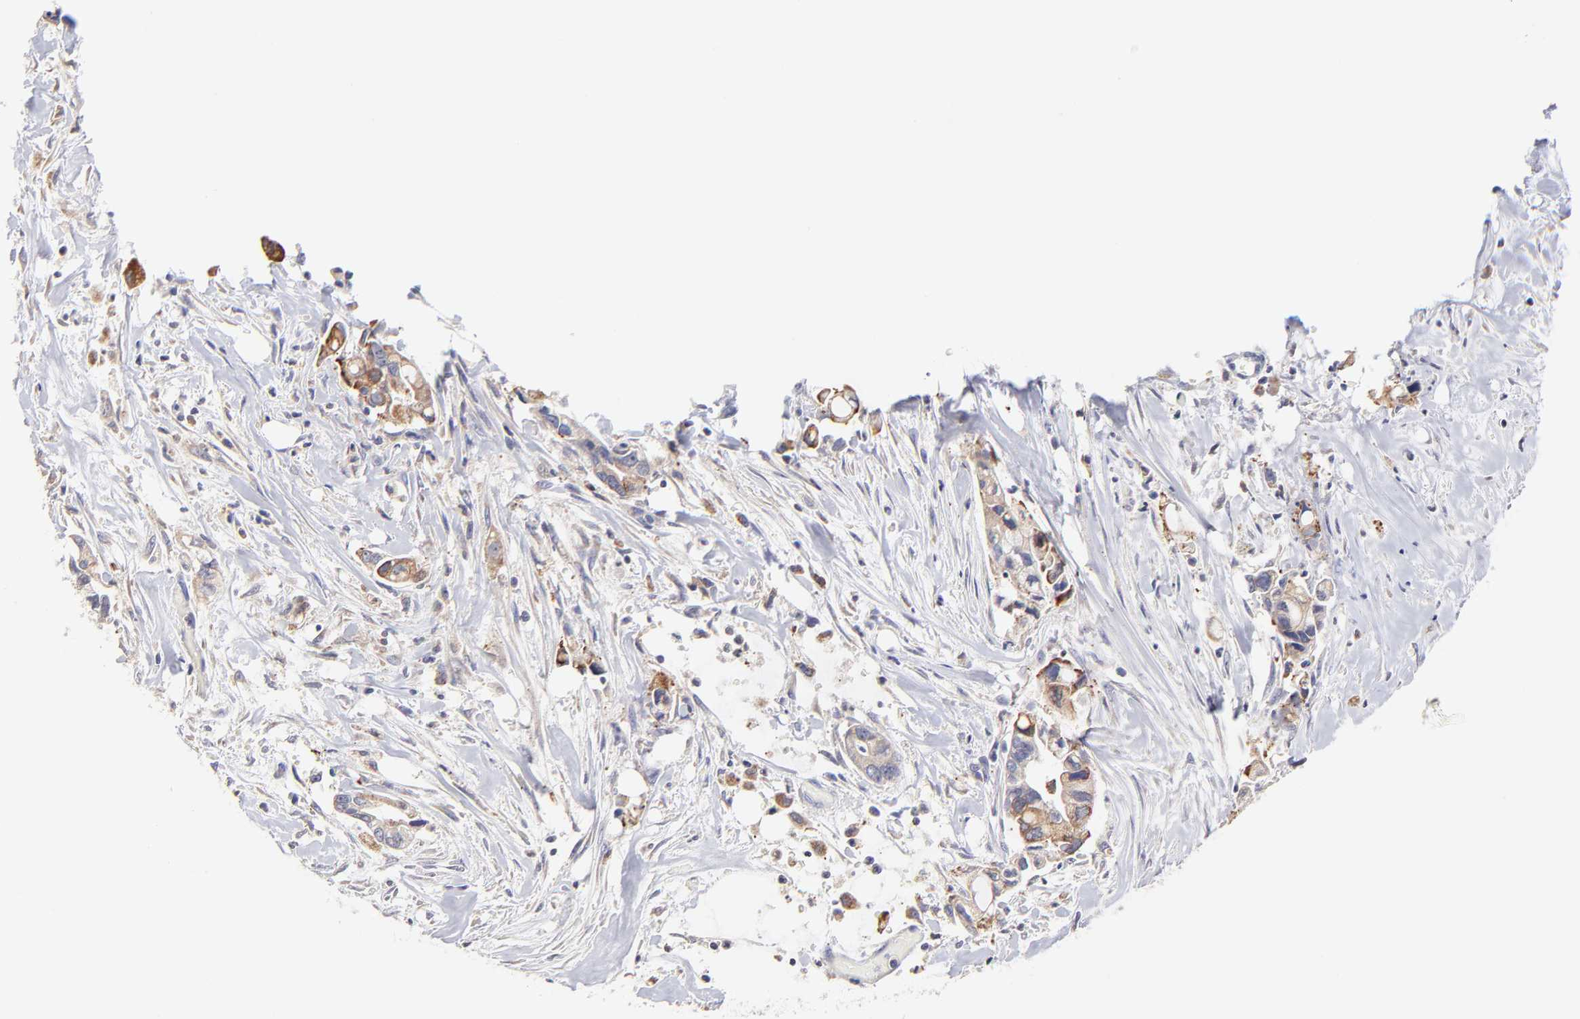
{"staining": {"intensity": "weak", "quantity": ">75%", "location": "cytoplasmic/membranous"}, "tissue": "pancreatic cancer", "cell_type": "Tumor cells", "image_type": "cancer", "snomed": [{"axis": "morphology", "description": "Adenocarcinoma, NOS"}, {"axis": "topography", "description": "Pancreas"}], "caption": "Immunohistochemistry image of neoplastic tissue: pancreatic cancer stained using immunohistochemistry (IHC) reveals low levels of weak protein expression localized specifically in the cytoplasmic/membranous of tumor cells, appearing as a cytoplasmic/membranous brown color.", "gene": "GCSAM", "patient": {"sex": "male", "age": 70}}